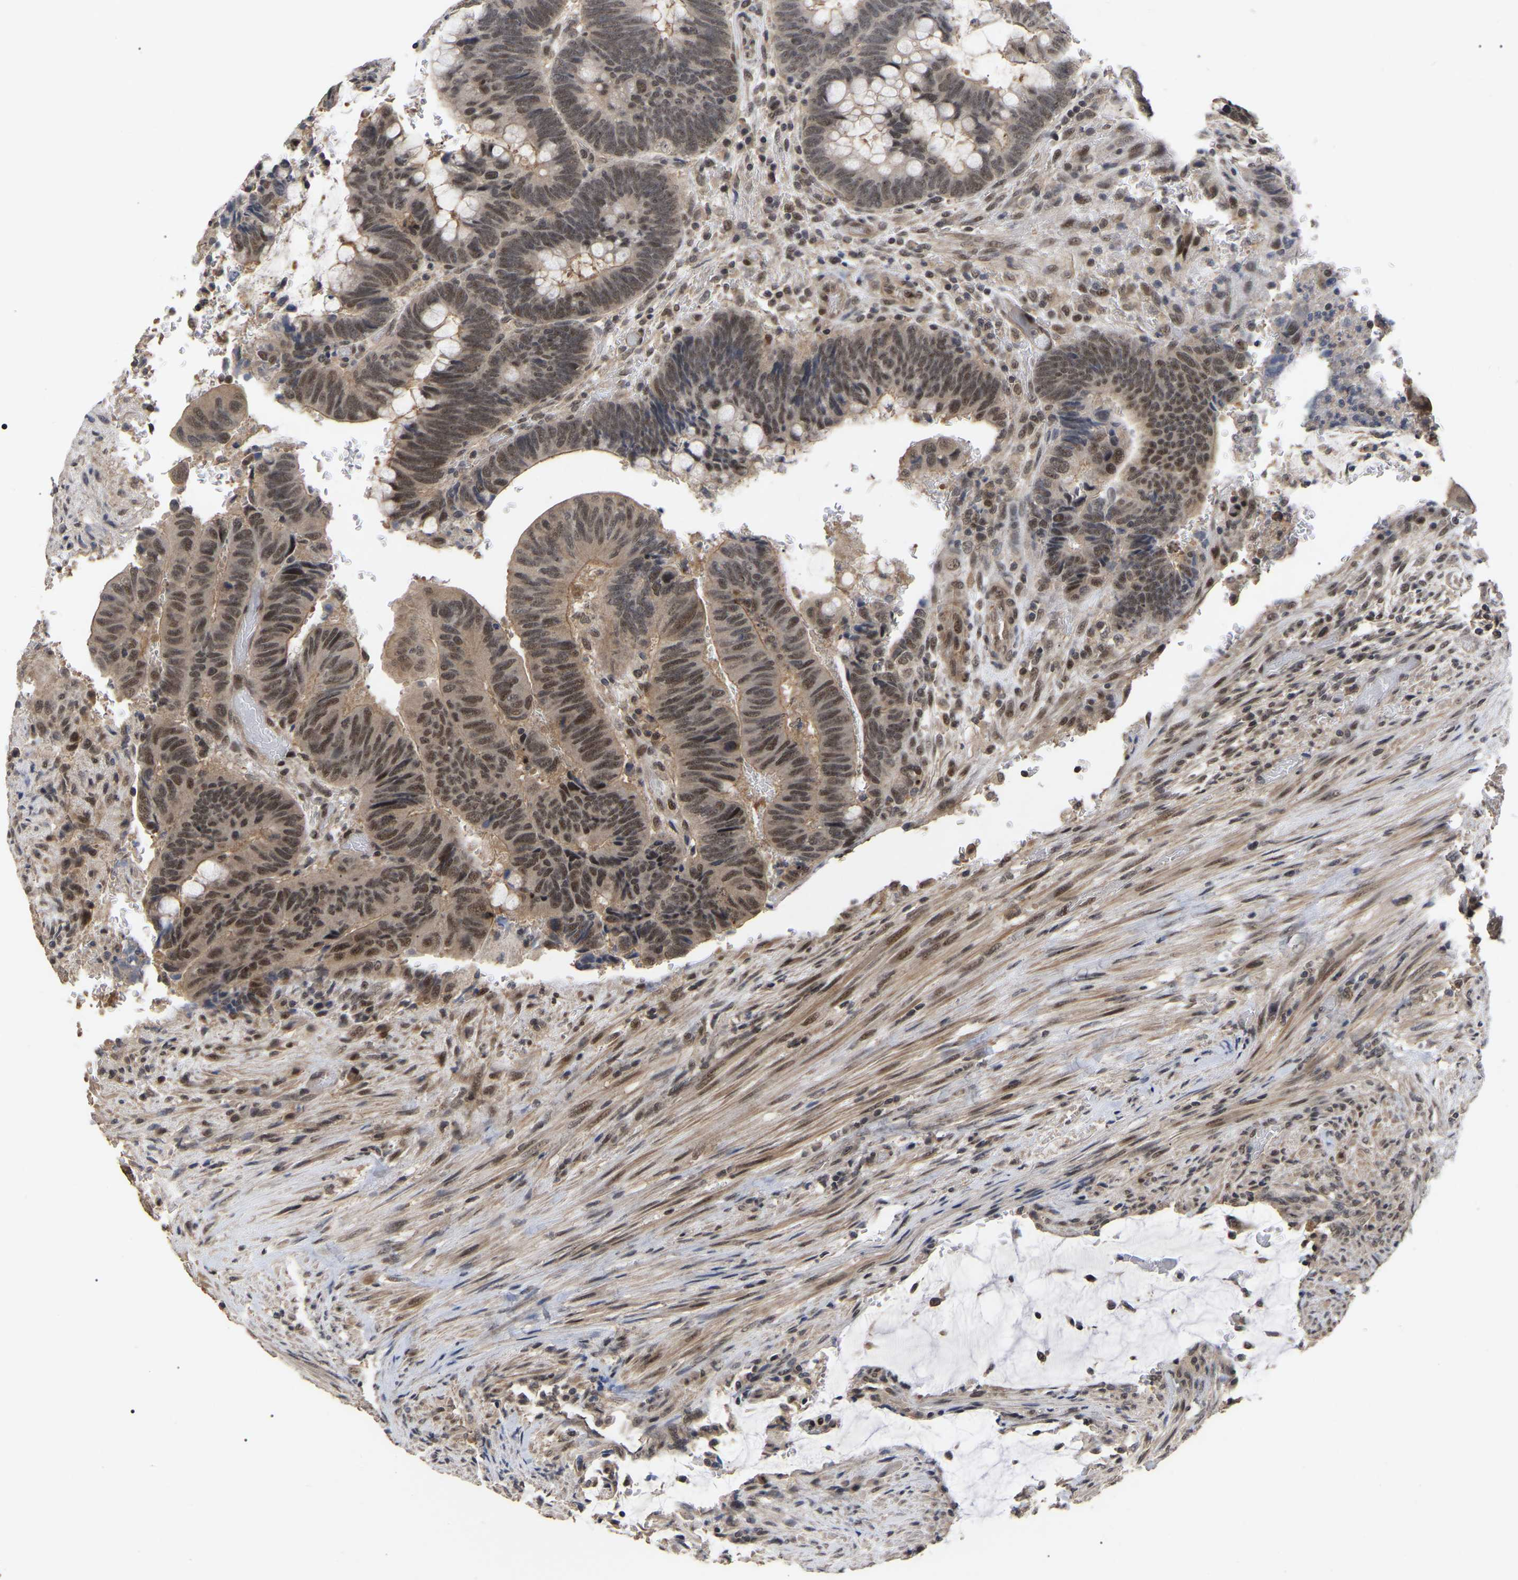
{"staining": {"intensity": "moderate", "quantity": ">75%", "location": "cytoplasmic/membranous,nuclear"}, "tissue": "colorectal cancer", "cell_type": "Tumor cells", "image_type": "cancer", "snomed": [{"axis": "morphology", "description": "Normal tissue, NOS"}, {"axis": "morphology", "description": "Adenocarcinoma, NOS"}, {"axis": "topography", "description": "Rectum"}], "caption": "Brown immunohistochemical staining in colorectal cancer (adenocarcinoma) displays moderate cytoplasmic/membranous and nuclear staining in about >75% of tumor cells.", "gene": "JAZF1", "patient": {"sex": "male", "age": 92}}